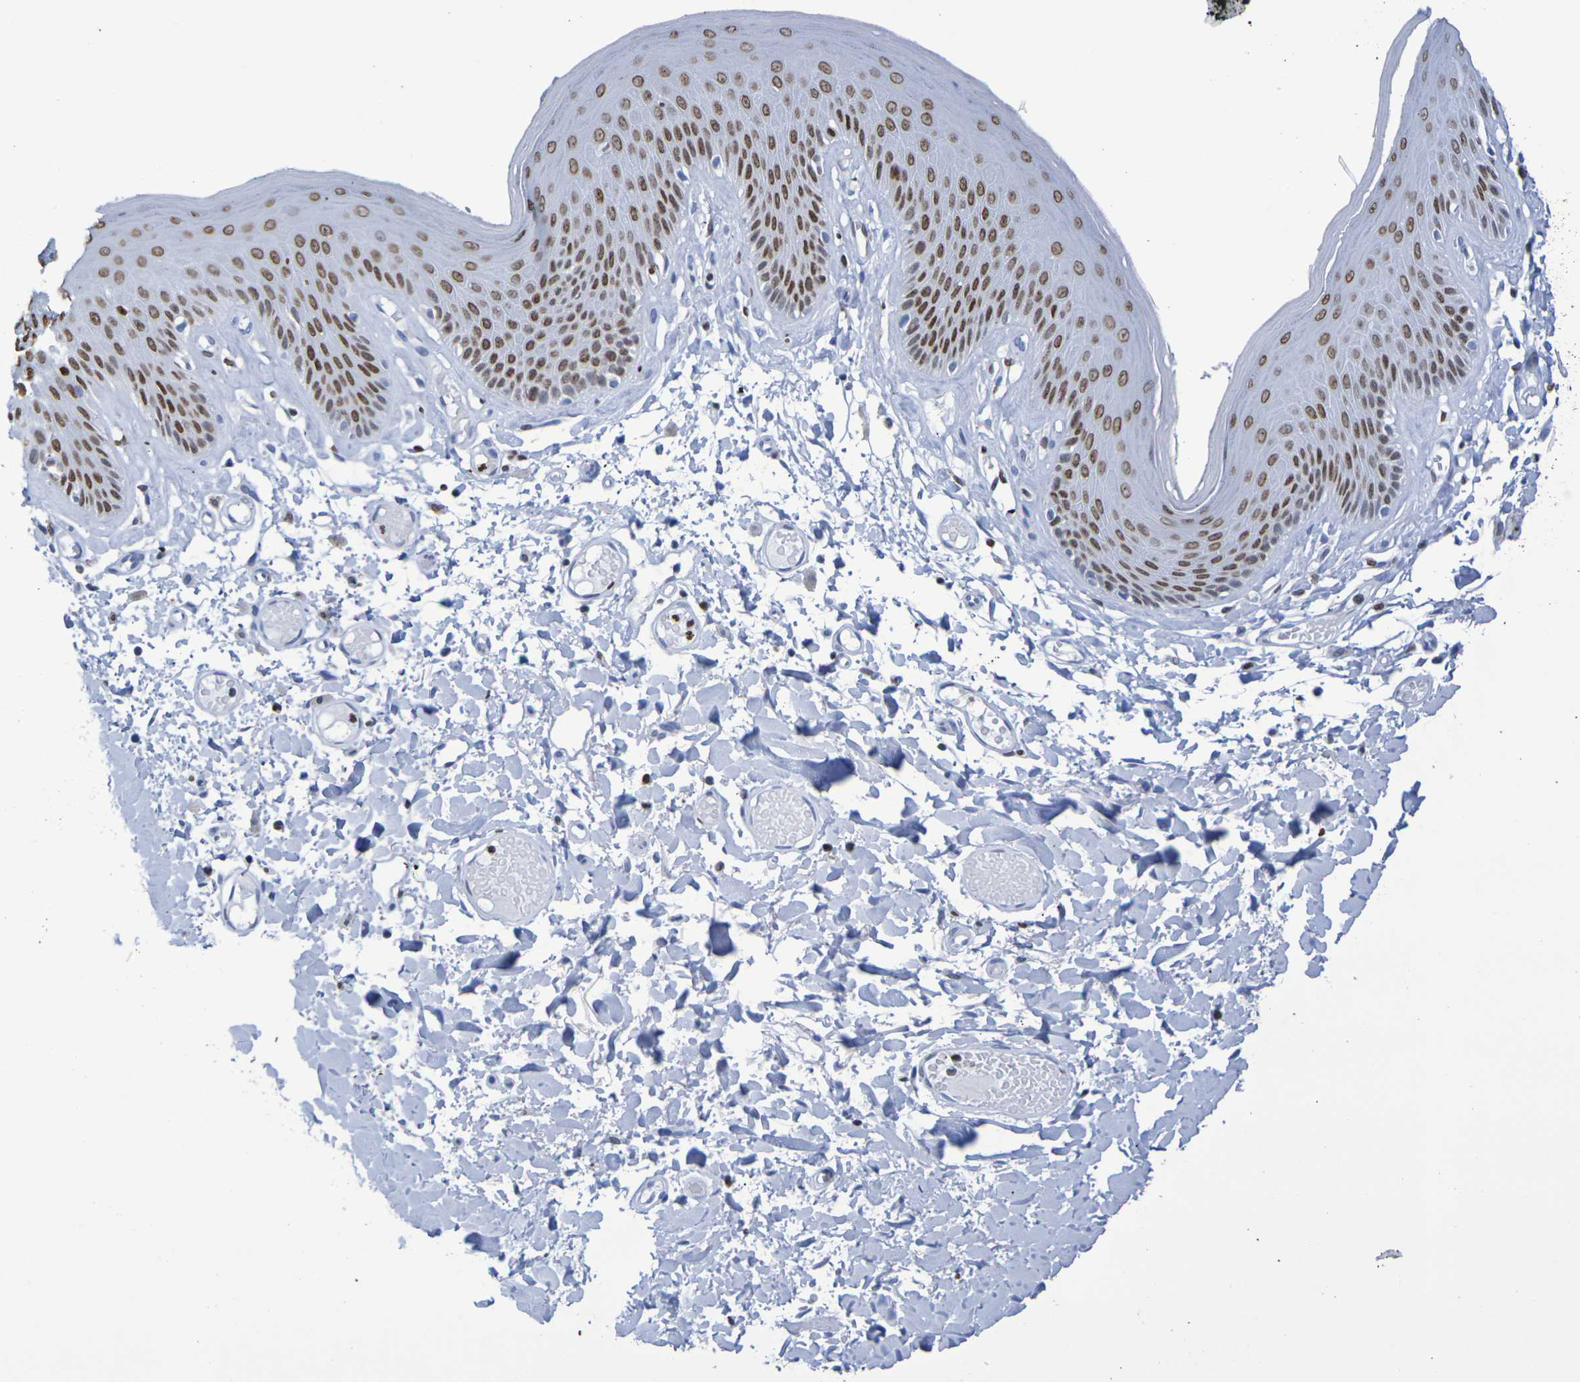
{"staining": {"intensity": "moderate", "quantity": ">75%", "location": "nuclear"}, "tissue": "skin", "cell_type": "Epidermal cells", "image_type": "normal", "snomed": [{"axis": "morphology", "description": "Normal tissue, NOS"}, {"axis": "topography", "description": "Vulva"}], "caption": "Moderate nuclear expression for a protein is present in about >75% of epidermal cells of unremarkable skin using IHC.", "gene": "H1", "patient": {"sex": "female", "age": 73}}